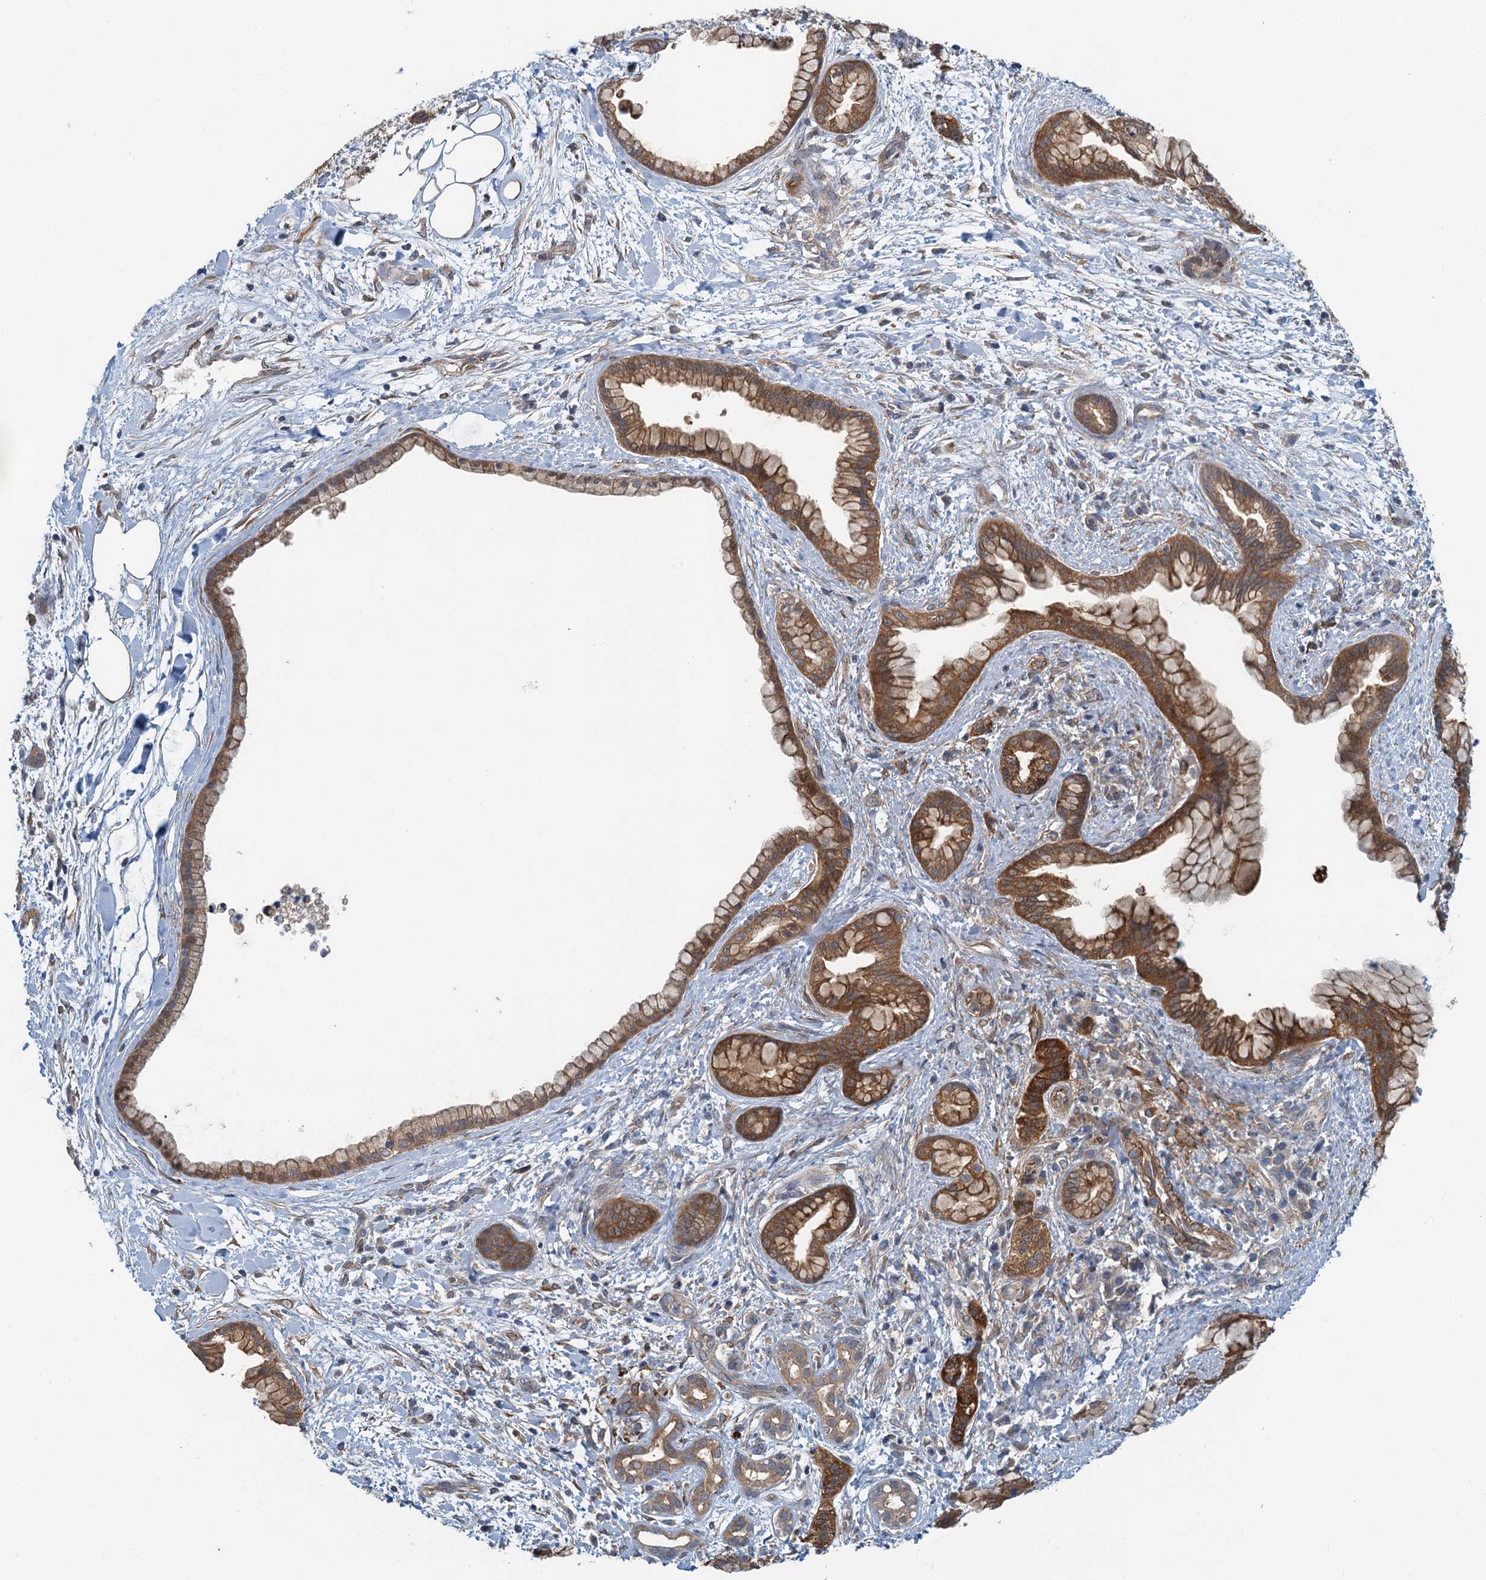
{"staining": {"intensity": "strong", "quantity": ">75%", "location": "cytoplasmic/membranous"}, "tissue": "pancreatic cancer", "cell_type": "Tumor cells", "image_type": "cancer", "snomed": [{"axis": "morphology", "description": "Adenocarcinoma, NOS"}, {"axis": "topography", "description": "Pancreas"}], "caption": "The immunohistochemical stain labels strong cytoplasmic/membranous staining in tumor cells of pancreatic cancer (adenocarcinoma) tissue.", "gene": "RSAD2", "patient": {"sex": "female", "age": 78}}